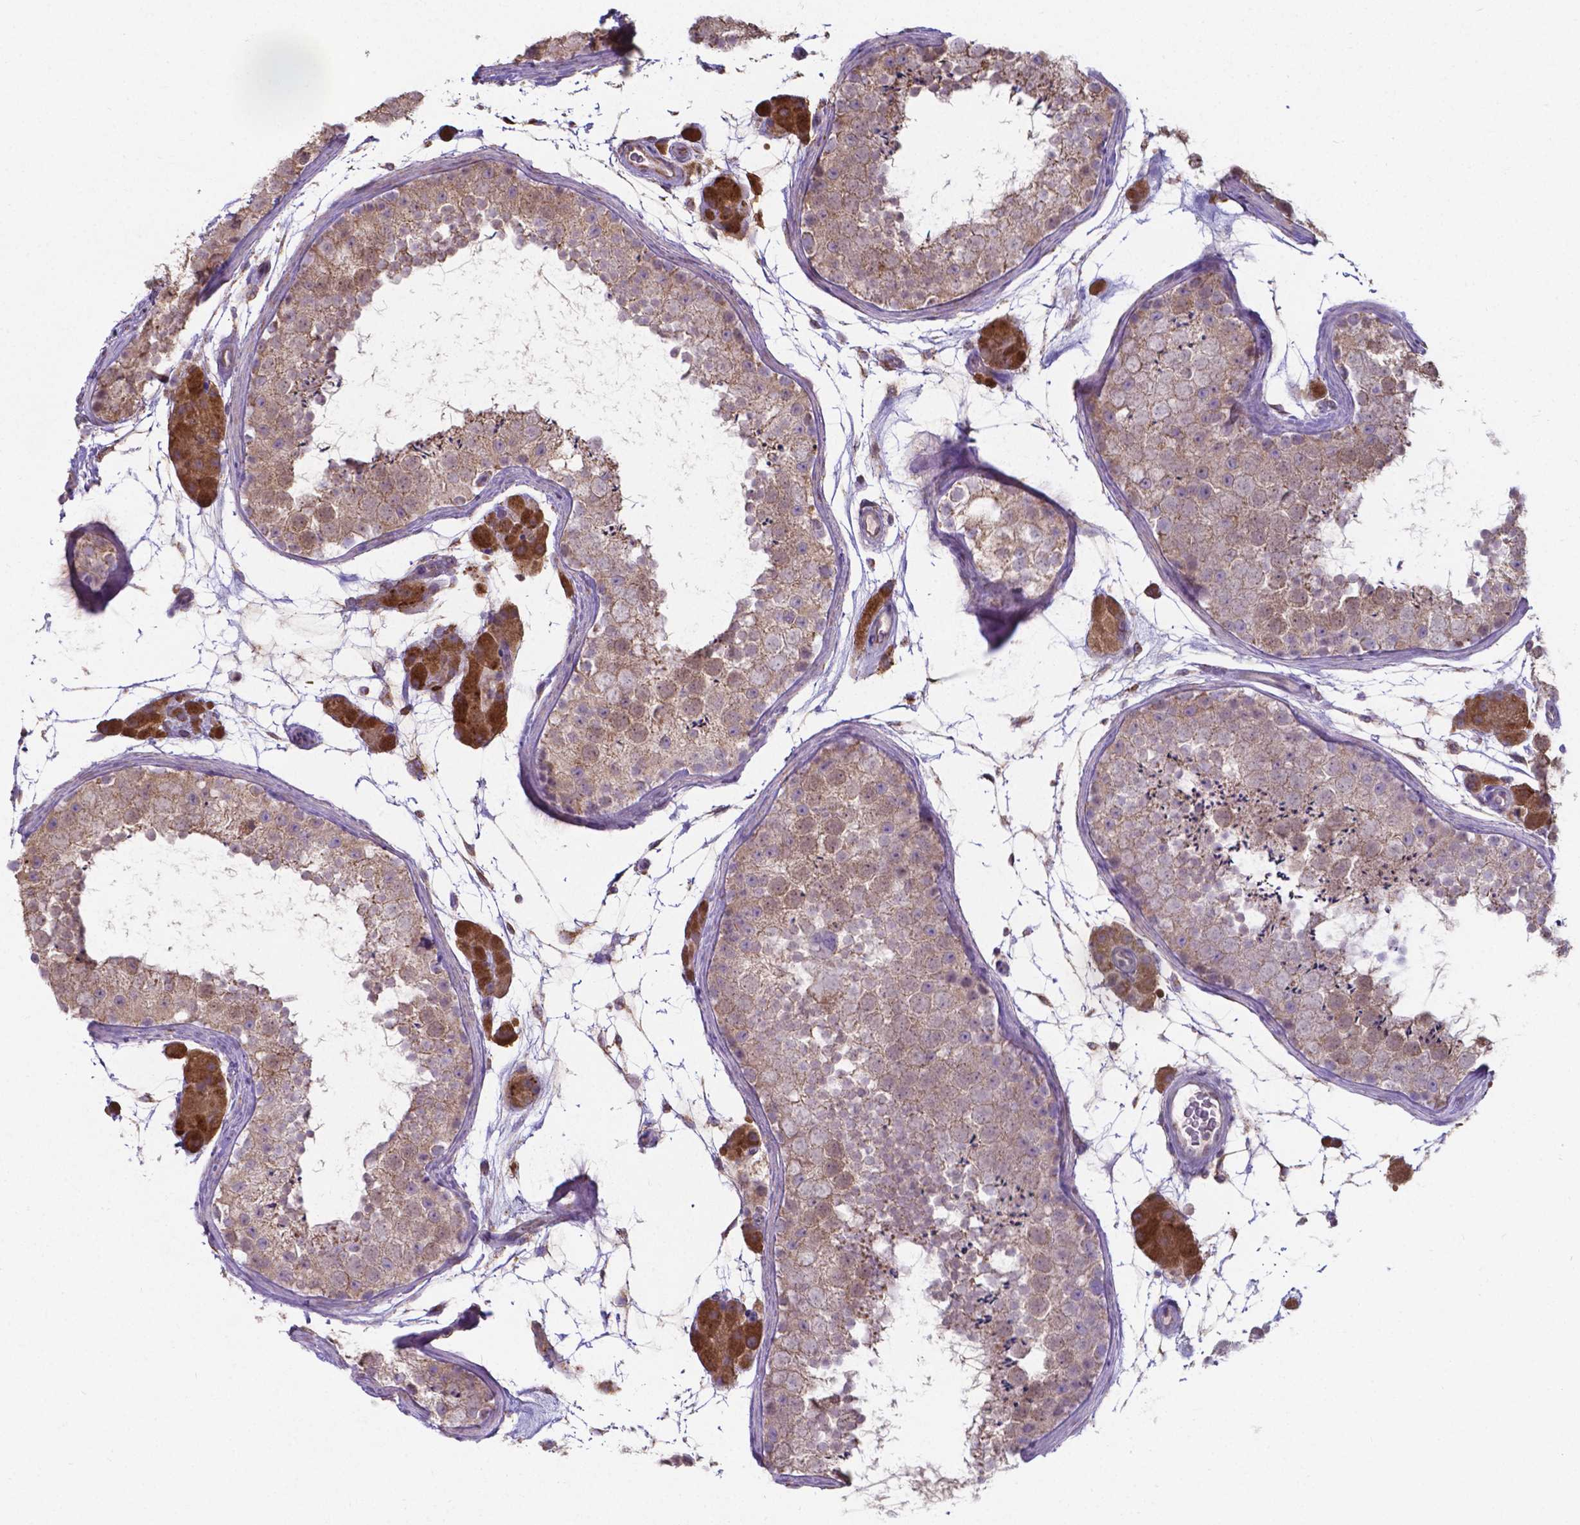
{"staining": {"intensity": "moderate", "quantity": "<25%", "location": "cytoplasmic/membranous"}, "tissue": "testis", "cell_type": "Cells in seminiferous ducts", "image_type": "normal", "snomed": [{"axis": "morphology", "description": "Normal tissue, NOS"}, {"axis": "topography", "description": "Testis"}], "caption": "Immunohistochemistry (IHC) of benign human testis reveals low levels of moderate cytoplasmic/membranous staining in about <25% of cells in seminiferous ducts.", "gene": "FAM114A1", "patient": {"sex": "male", "age": 41}}